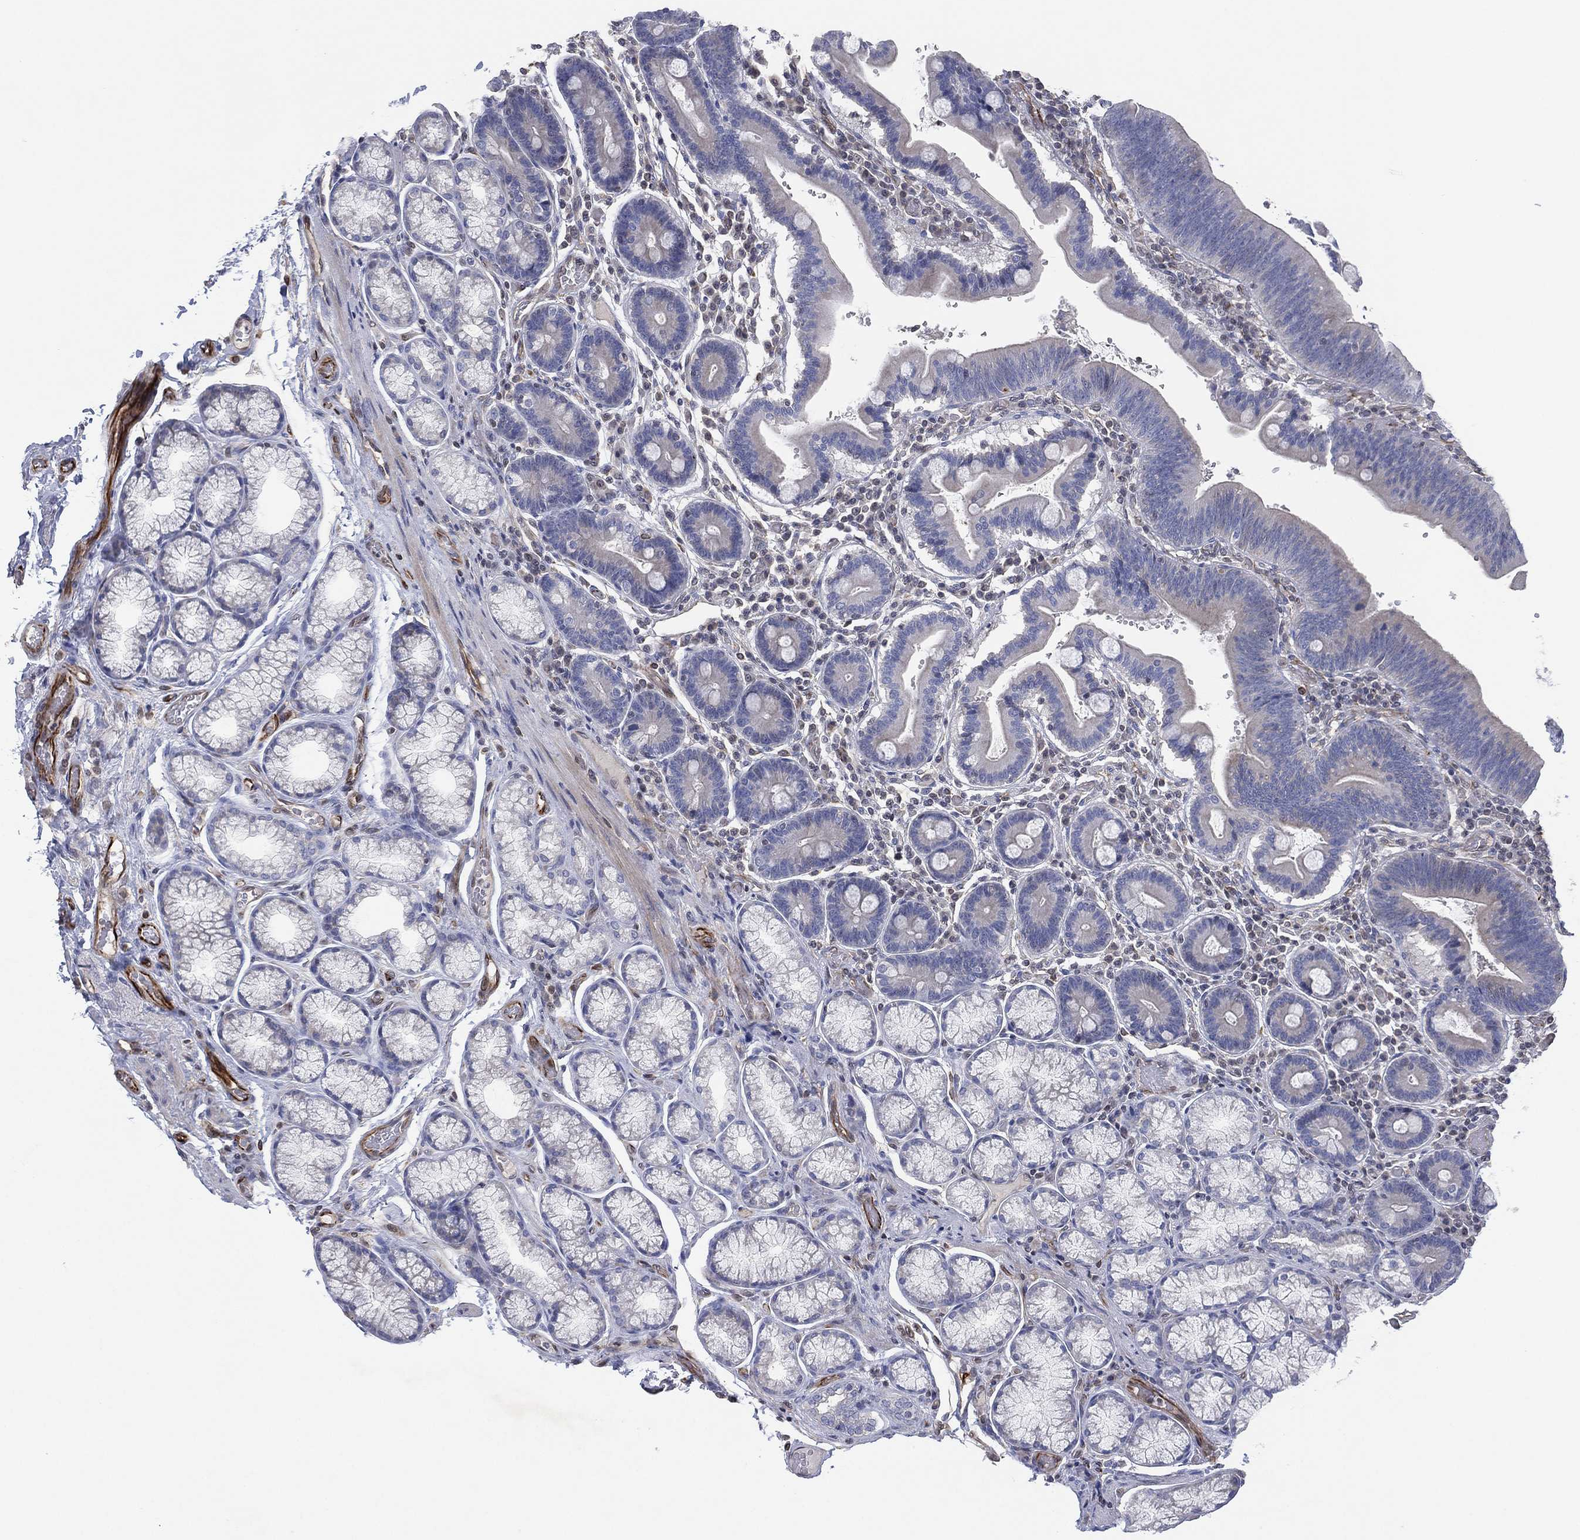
{"staining": {"intensity": "negative", "quantity": "none", "location": "none"}, "tissue": "duodenum", "cell_type": "Glandular cells", "image_type": "normal", "snomed": [{"axis": "morphology", "description": "Normal tissue, NOS"}, {"axis": "topography", "description": "Duodenum"}], "caption": "Immunohistochemical staining of unremarkable human duodenum shows no significant positivity in glandular cells. (DAB (3,3'-diaminobenzidine) immunohistochemistry visualized using brightfield microscopy, high magnification).", "gene": "FLI1", "patient": {"sex": "female", "age": 62}}